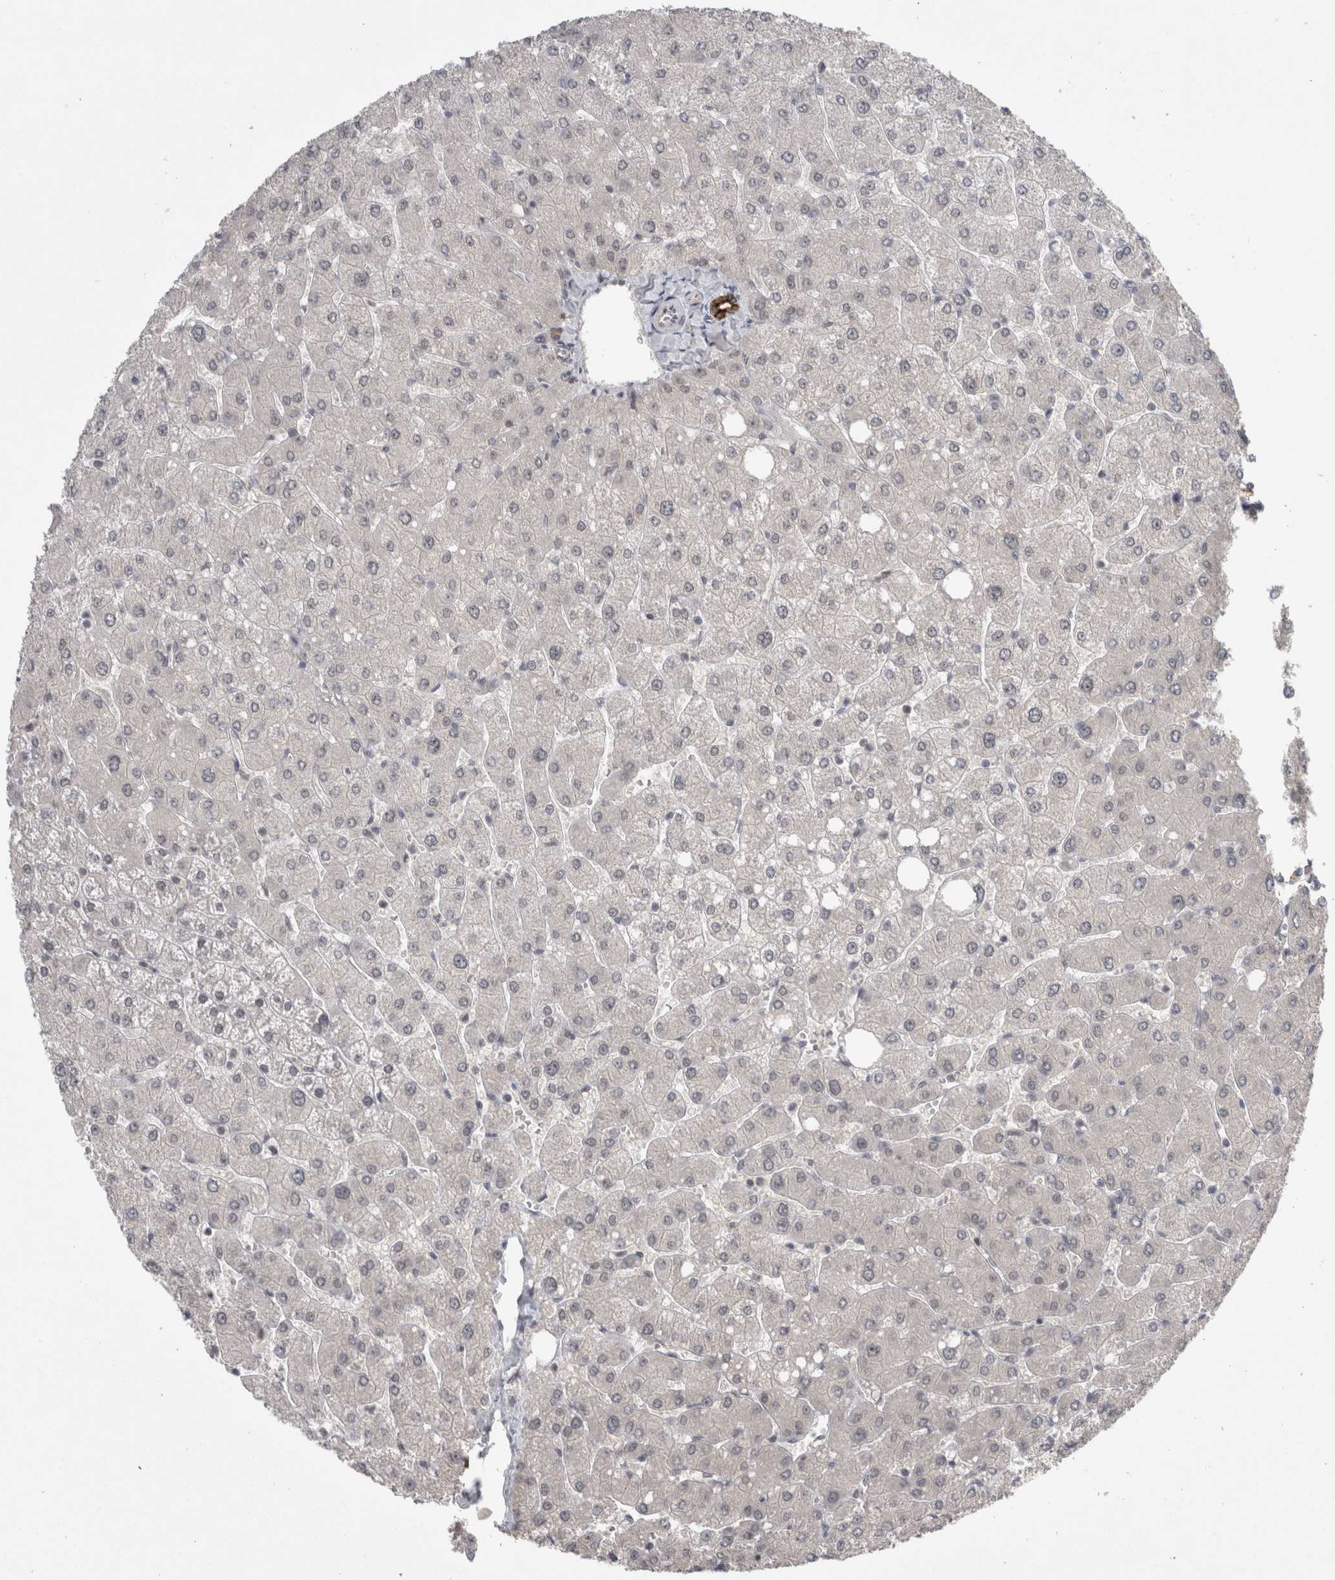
{"staining": {"intensity": "moderate", "quantity": ">75%", "location": "cytoplasmic/membranous"}, "tissue": "liver", "cell_type": "Cholangiocytes", "image_type": "normal", "snomed": [{"axis": "morphology", "description": "Normal tissue, NOS"}, {"axis": "topography", "description": "Liver"}], "caption": "Immunohistochemical staining of normal human liver shows >75% levels of moderate cytoplasmic/membranous protein expression in about >75% of cholangiocytes. Immunohistochemistry (ihc) stains the protein in brown and the nuclei are stained blue.", "gene": "ZNF341", "patient": {"sex": "male", "age": 55}}